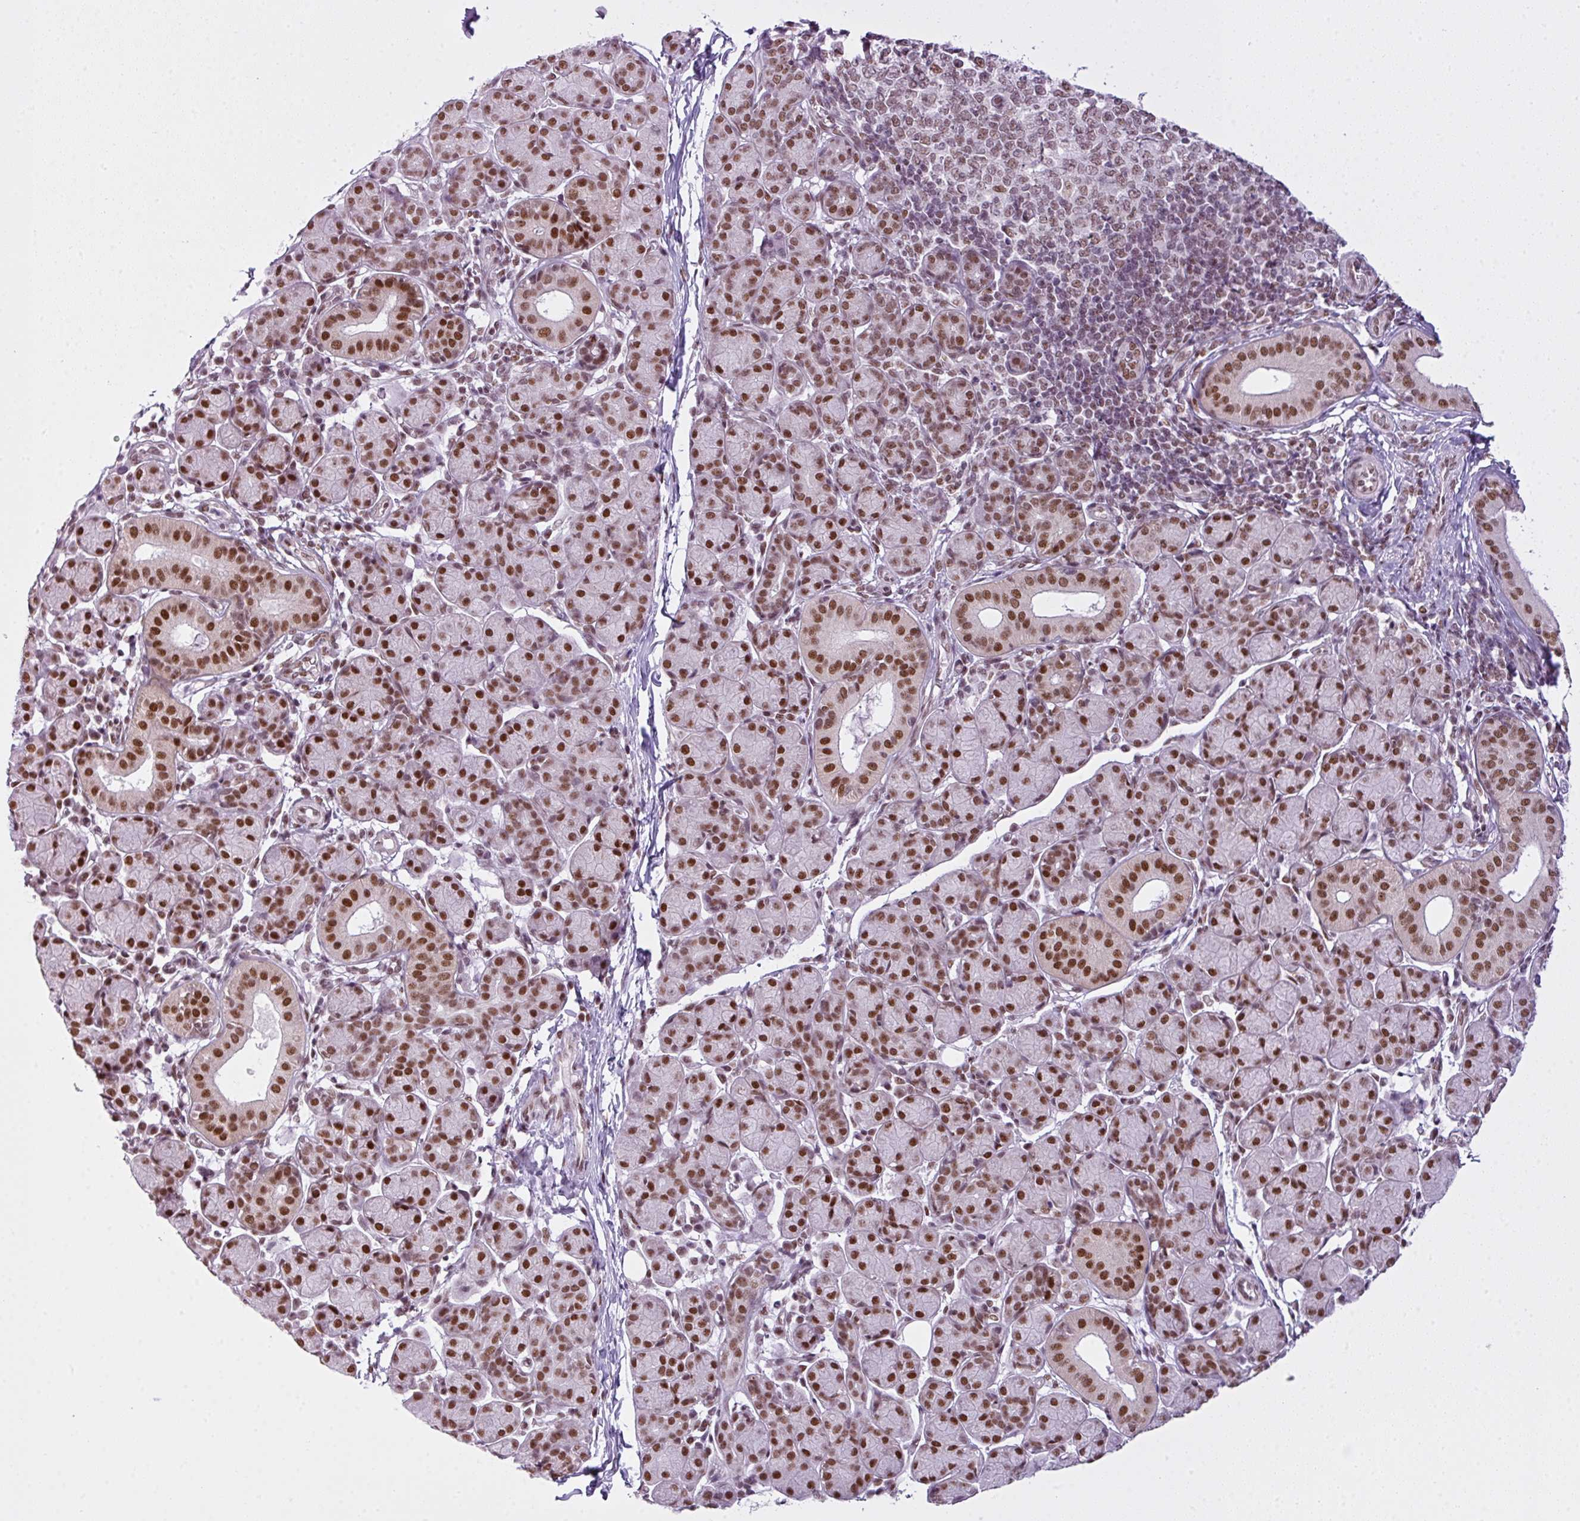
{"staining": {"intensity": "strong", "quantity": ">75%", "location": "nuclear"}, "tissue": "salivary gland", "cell_type": "Glandular cells", "image_type": "normal", "snomed": [{"axis": "morphology", "description": "Normal tissue, NOS"}, {"axis": "morphology", "description": "Inflammation, NOS"}, {"axis": "topography", "description": "Lymph node"}, {"axis": "topography", "description": "Salivary gland"}], "caption": "This photomicrograph reveals IHC staining of normal salivary gland, with high strong nuclear expression in about >75% of glandular cells.", "gene": "ARL6IP4", "patient": {"sex": "male", "age": 3}}